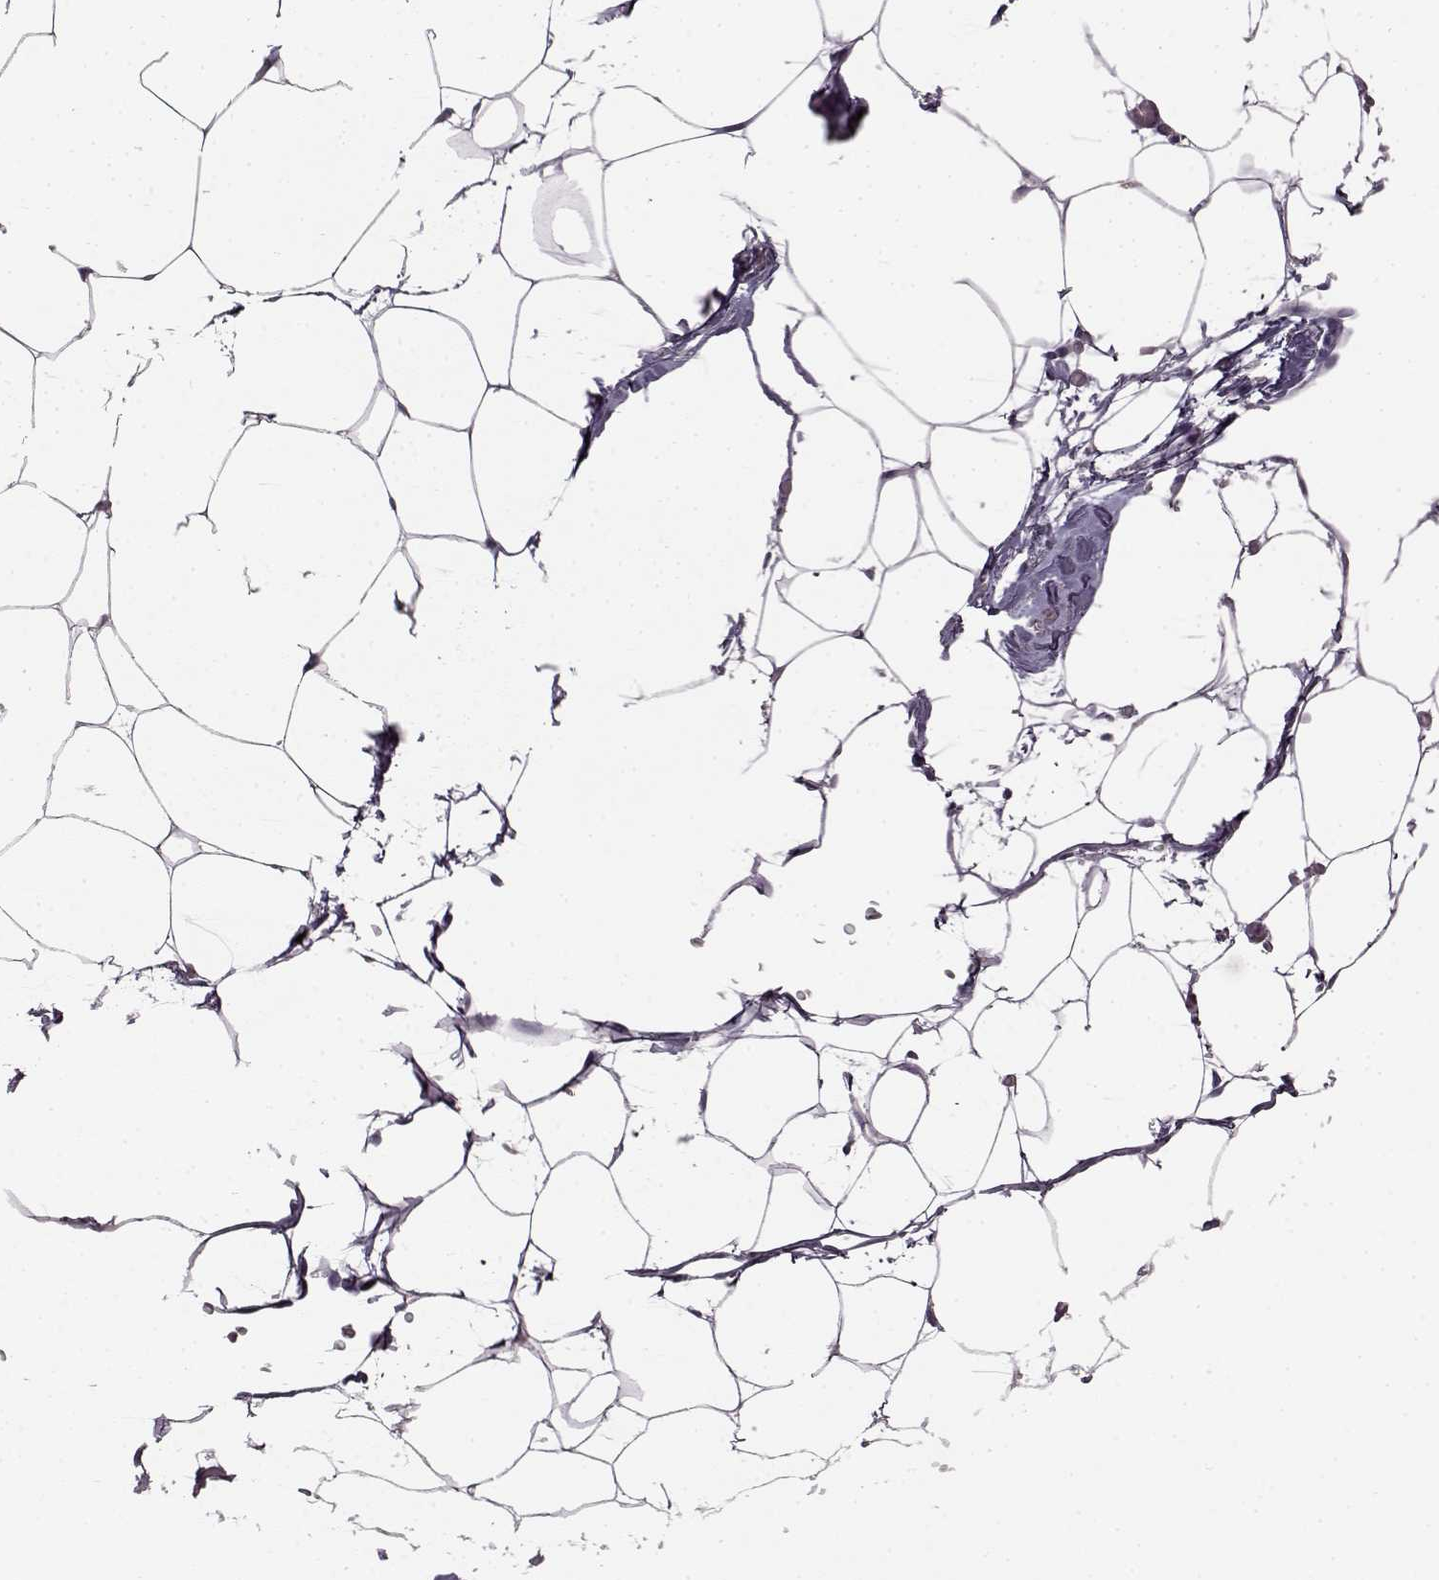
{"staining": {"intensity": "negative", "quantity": "none", "location": "none"}, "tissue": "adipose tissue", "cell_type": "Adipocytes", "image_type": "normal", "snomed": [{"axis": "morphology", "description": "Normal tissue, NOS"}, {"axis": "topography", "description": "Adipose tissue"}], "caption": "The image displays no staining of adipocytes in benign adipose tissue. (Stains: DAB immunohistochemistry with hematoxylin counter stain, Microscopy: brightfield microscopy at high magnification).", "gene": "LHB", "patient": {"sex": "male", "age": 57}}